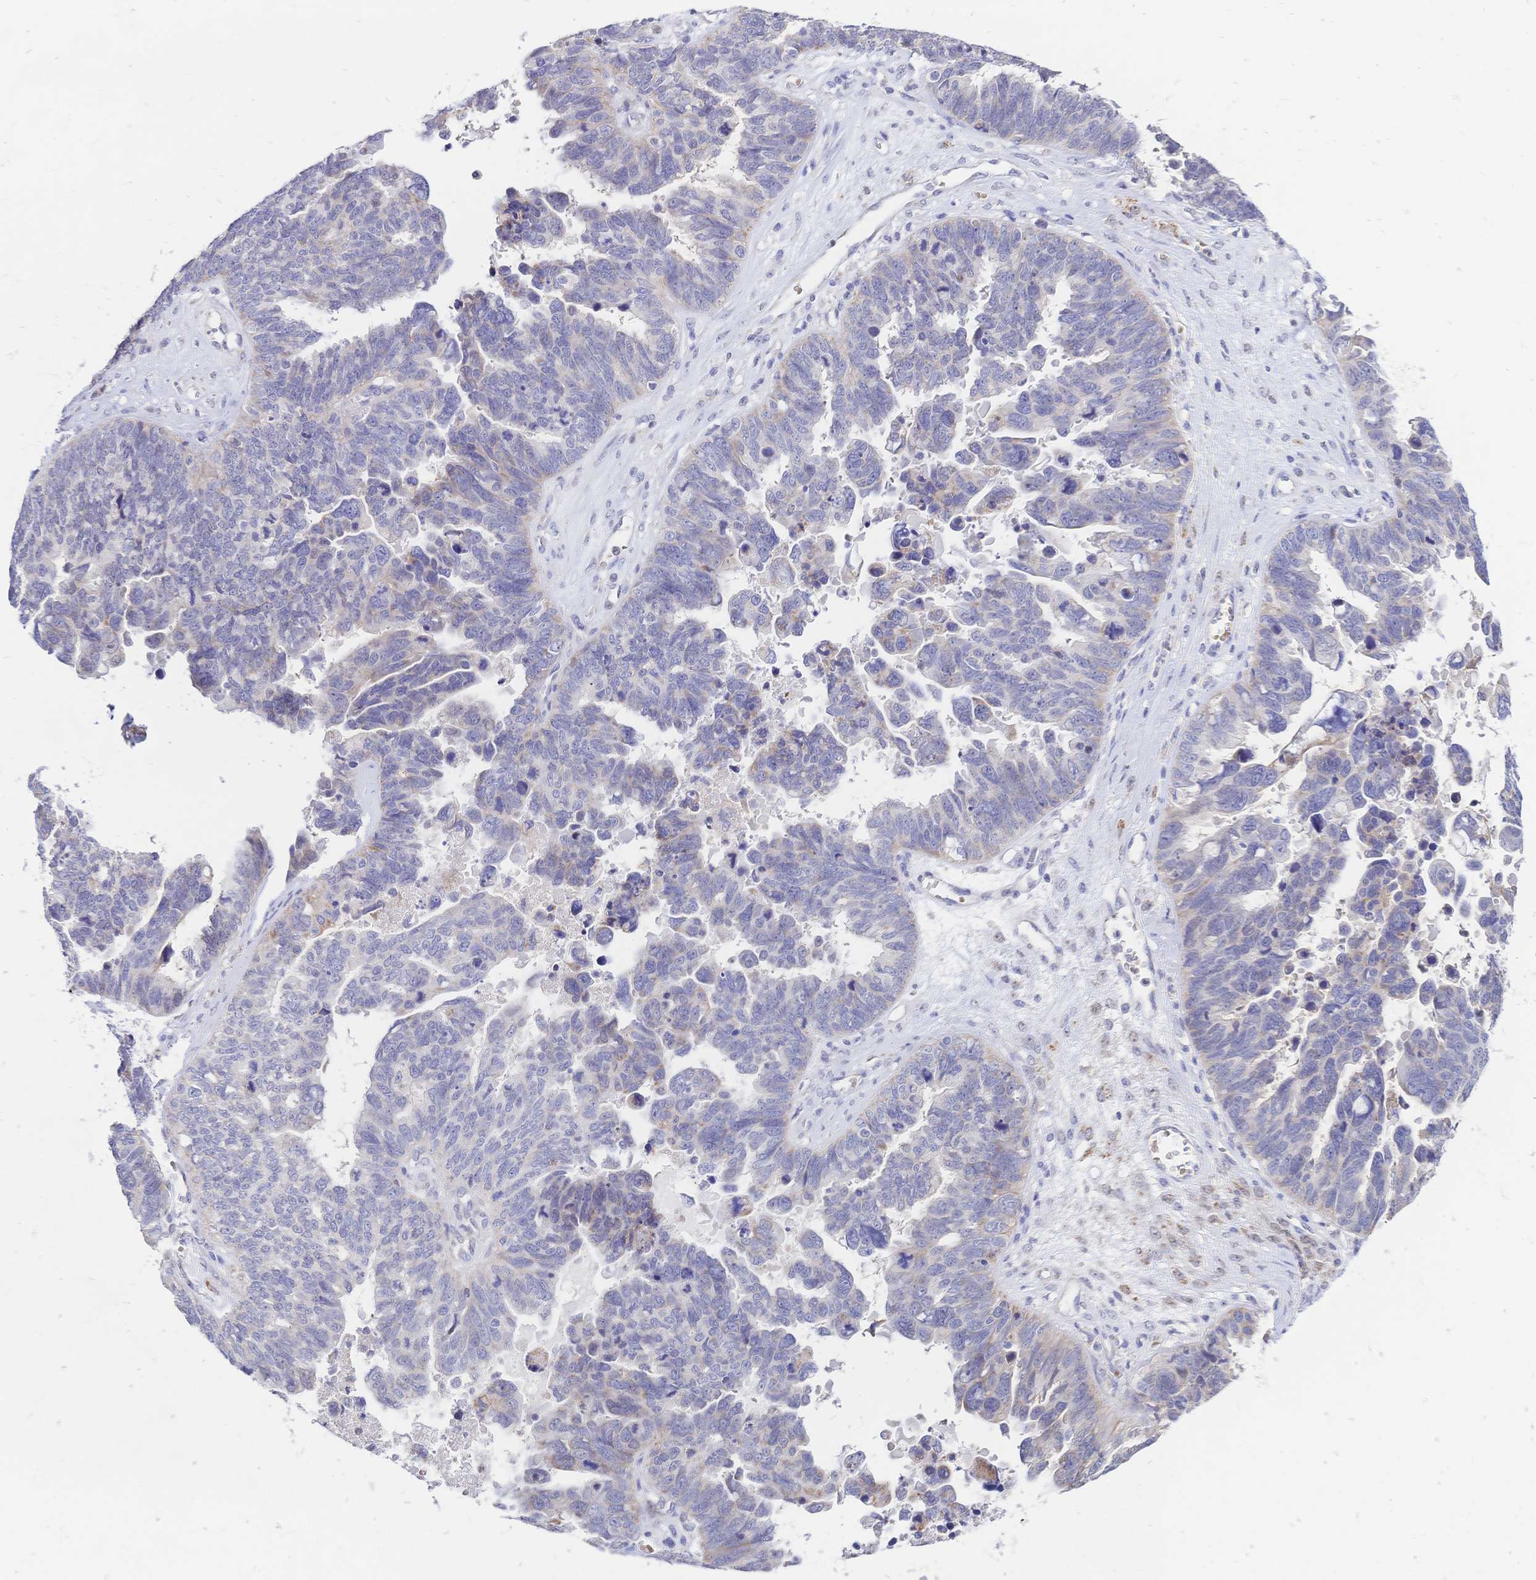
{"staining": {"intensity": "negative", "quantity": "none", "location": "none"}, "tissue": "ovarian cancer", "cell_type": "Tumor cells", "image_type": "cancer", "snomed": [{"axis": "morphology", "description": "Cystadenocarcinoma, serous, NOS"}, {"axis": "topography", "description": "Ovary"}], "caption": "The image demonstrates no staining of tumor cells in ovarian serous cystadenocarcinoma.", "gene": "CLEC18B", "patient": {"sex": "female", "age": 60}}